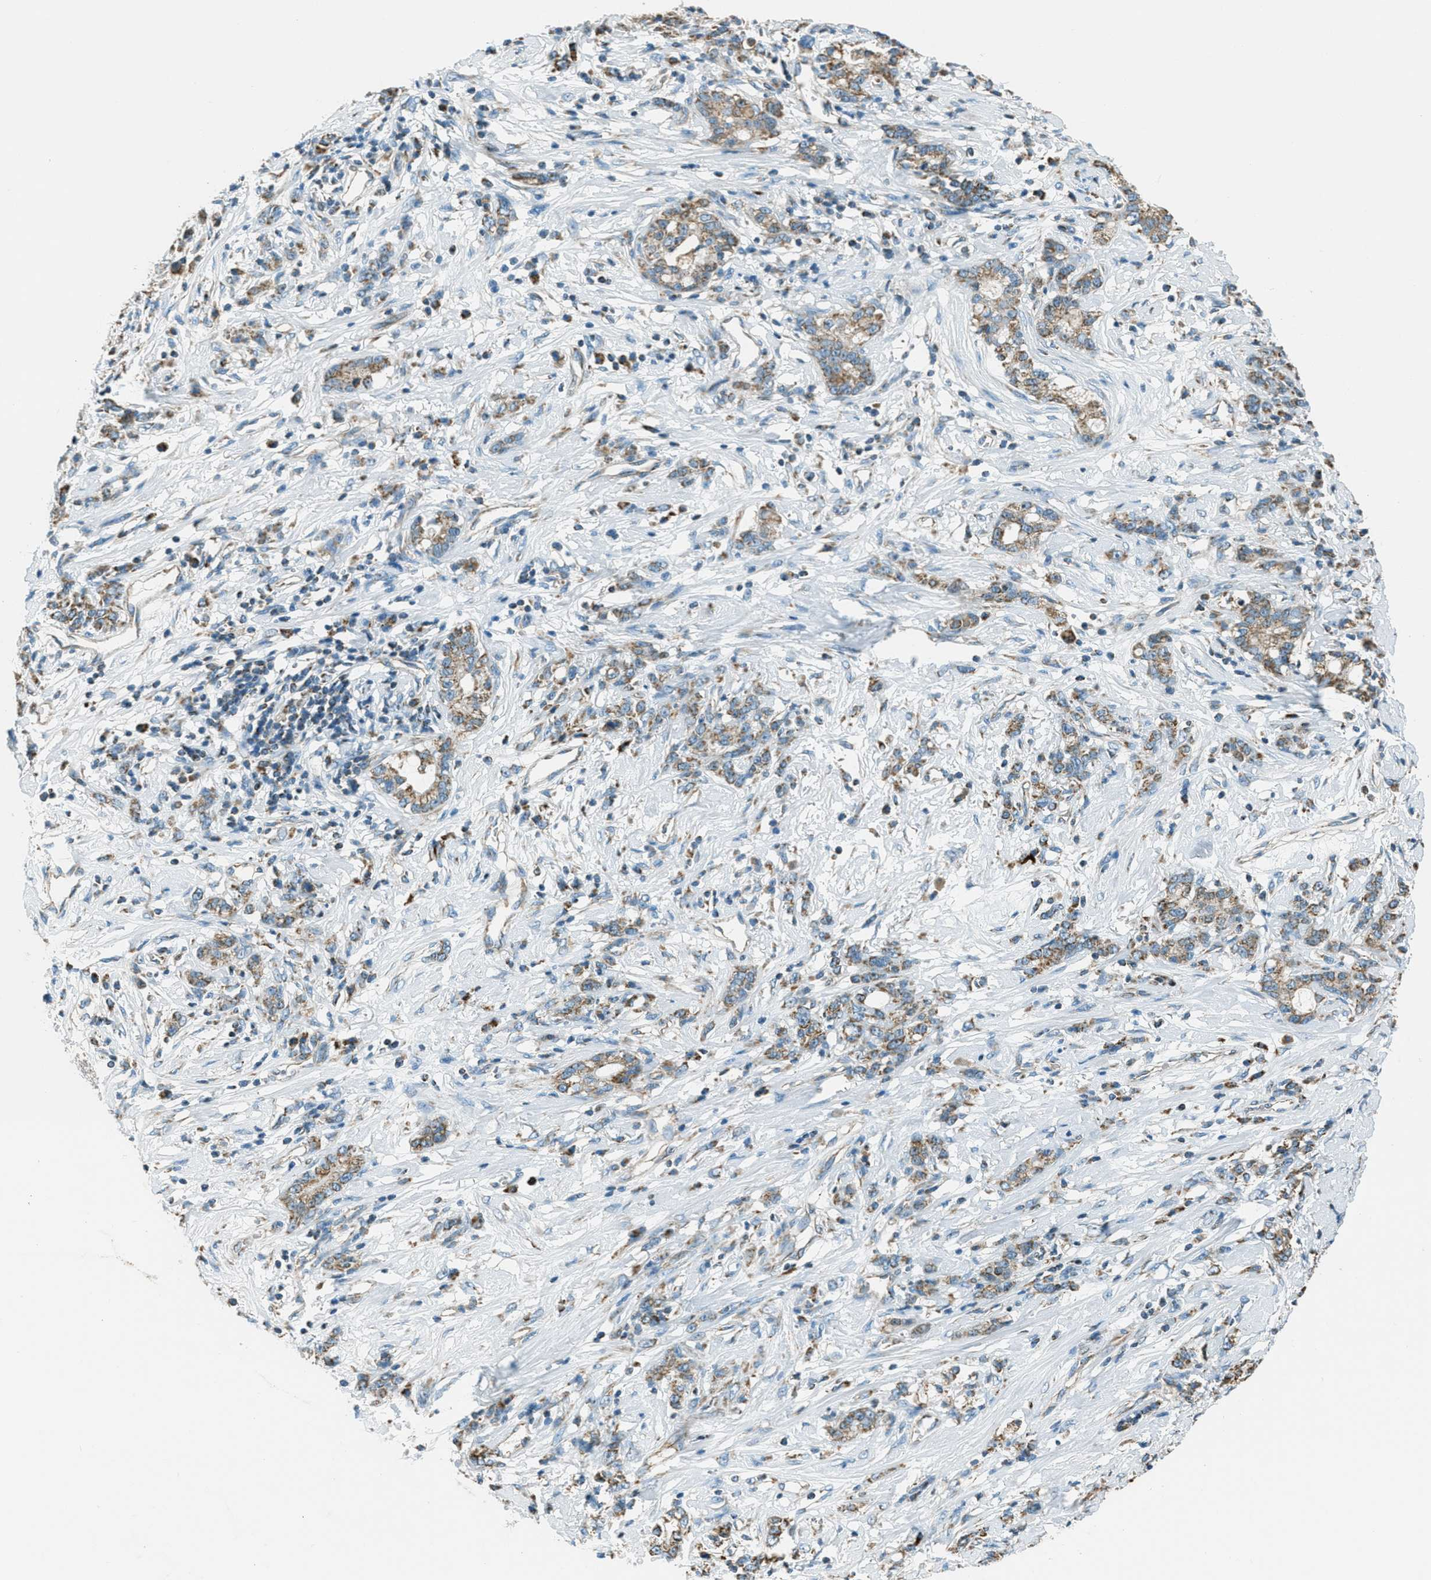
{"staining": {"intensity": "moderate", "quantity": ">75%", "location": "cytoplasmic/membranous"}, "tissue": "stomach cancer", "cell_type": "Tumor cells", "image_type": "cancer", "snomed": [{"axis": "morphology", "description": "Adenocarcinoma, NOS"}, {"axis": "topography", "description": "Stomach, lower"}], "caption": "This is an image of immunohistochemistry staining of stomach cancer, which shows moderate expression in the cytoplasmic/membranous of tumor cells.", "gene": "CHST15", "patient": {"sex": "male", "age": 88}}